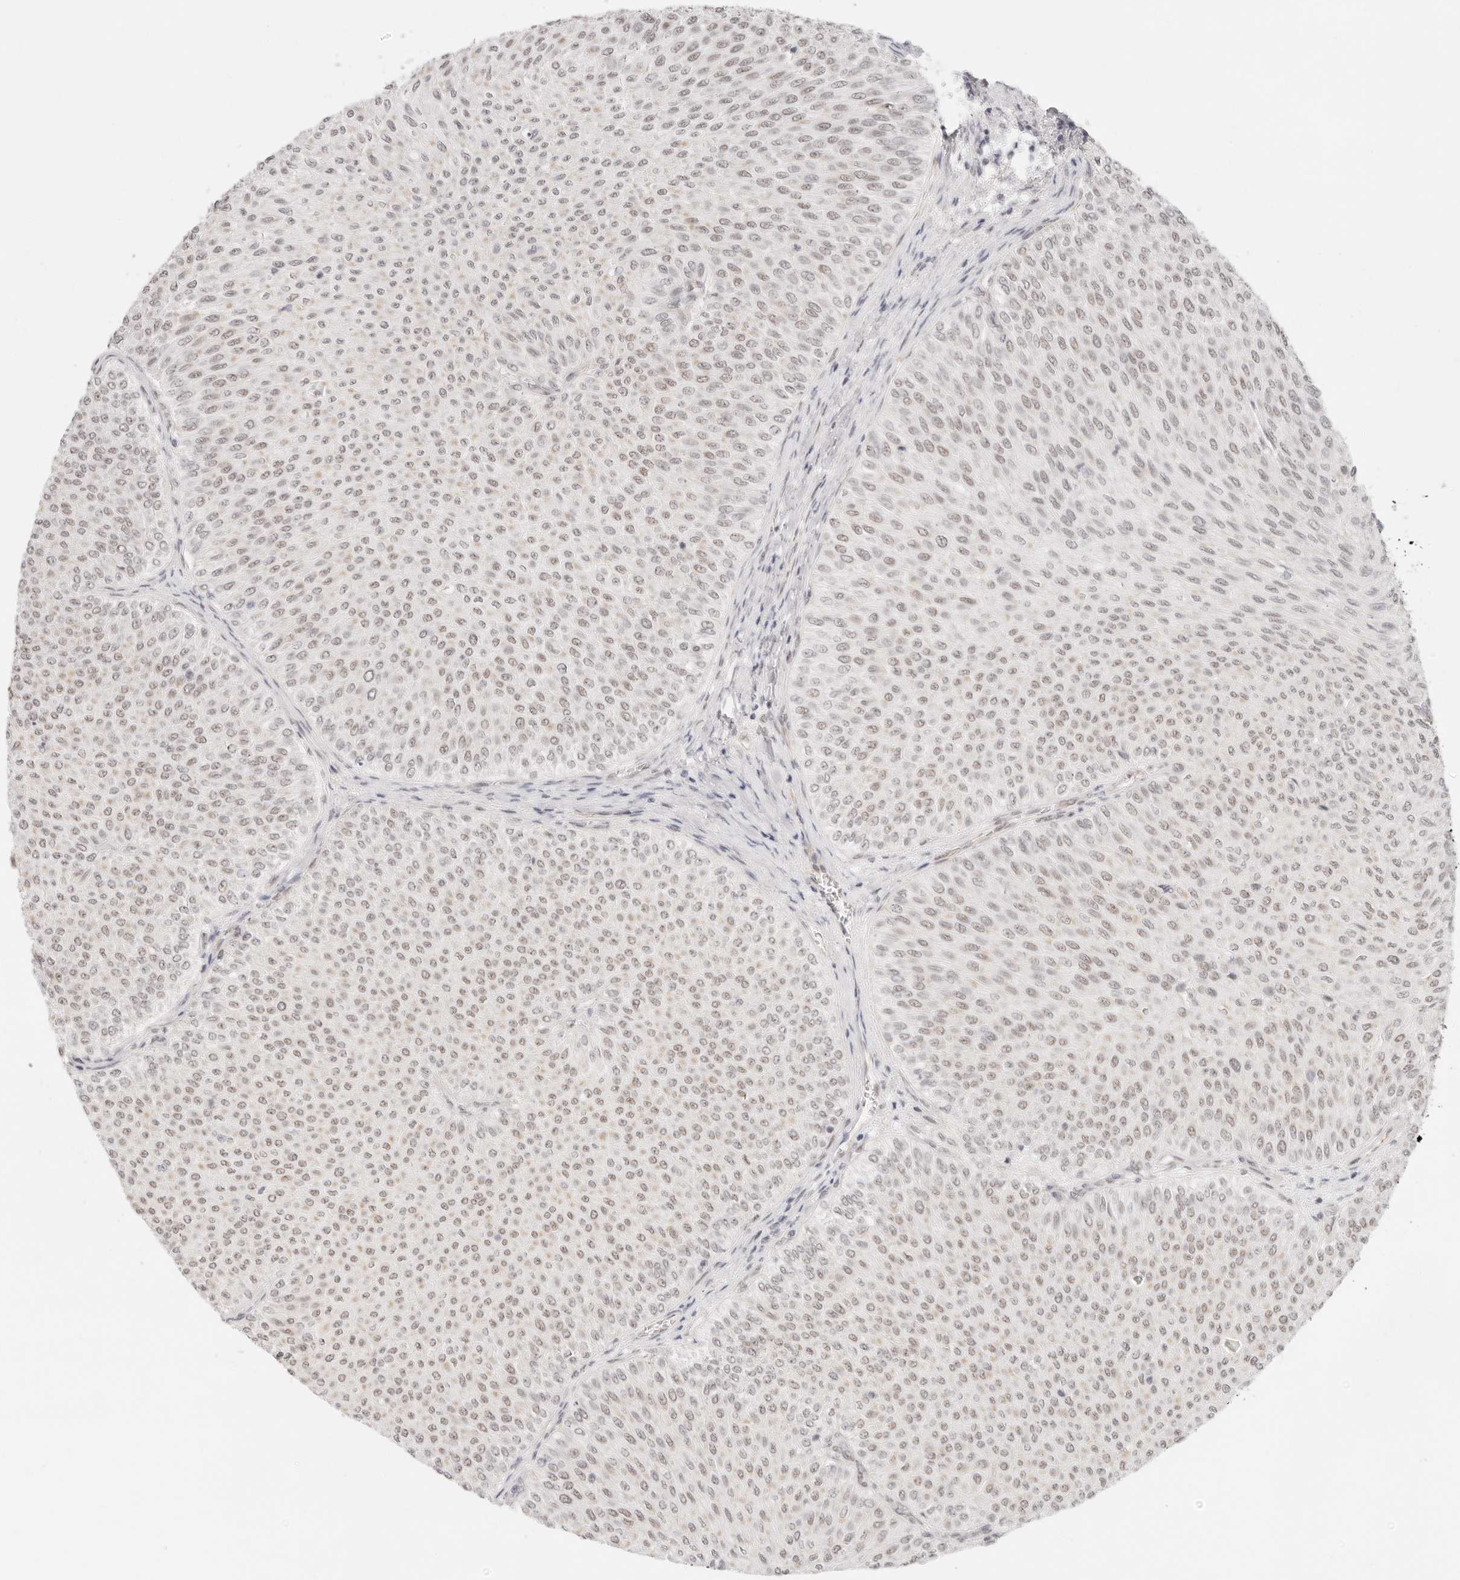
{"staining": {"intensity": "weak", "quantity": "25%-75%", "location": "nuclear"}, "tissue": "urothelial cancer", "cell_type": "Tumor cells", "image_type": "cancer", "snomed": [{"axis": "morphology", "description": "Urothelial carcinoma, Low grade"}, {"axis": "topography", "description": "Urinary bladder"}], "caption": "Urothelial carcinoma (low-grade) stained for a protein exhibits weak nuclear positivity in tumor cells.", "gene": "ZC3H11A", "patient": {"sex": "male", "age": 78}}